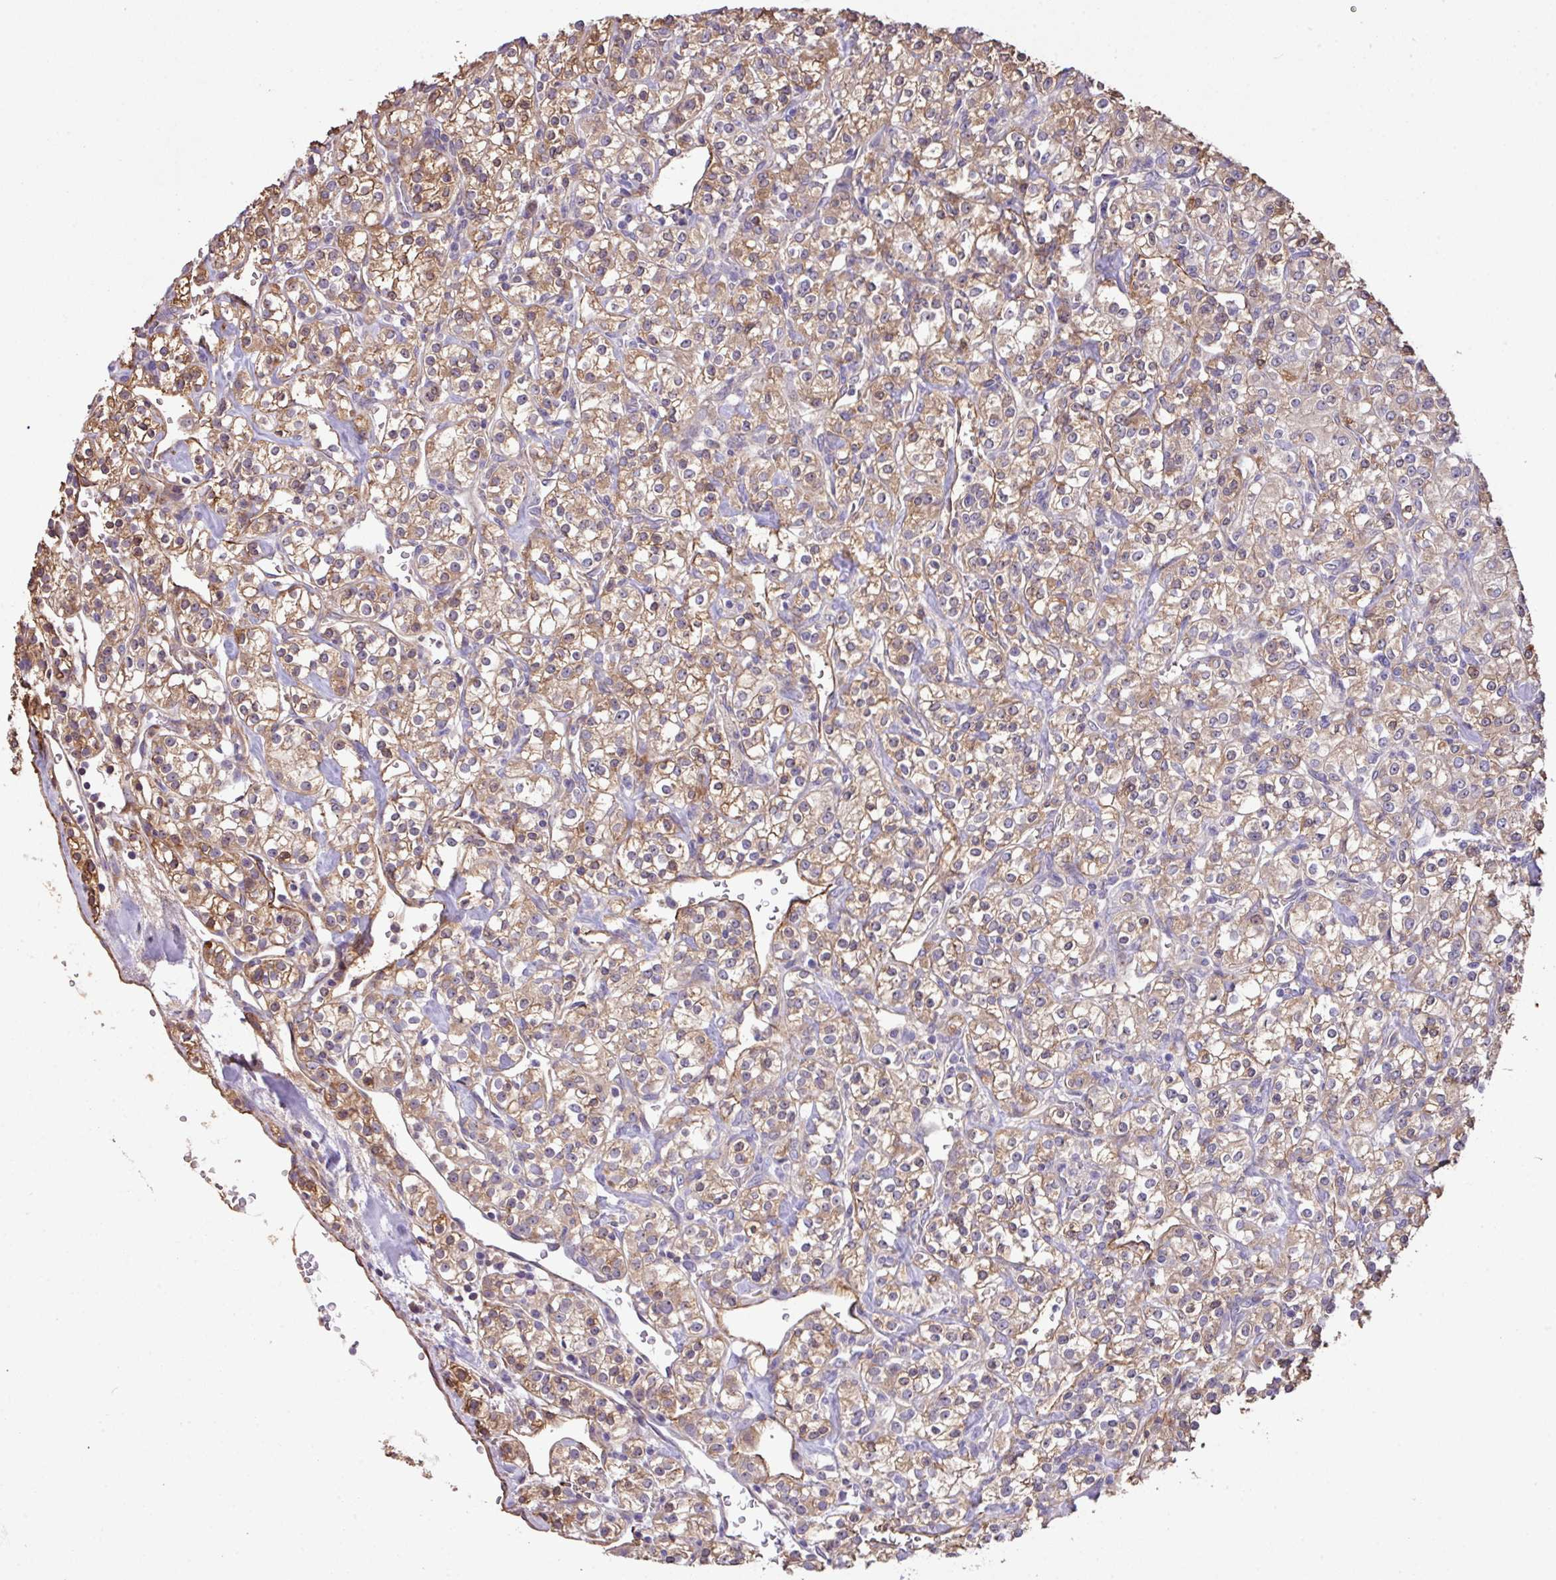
{"staining": {"intensity": "moderate", "quantity": ">75%", "location": "cytoplasmic/membranous"}, "tissue": "renal cancer", "cell_type": "Tumor cells", "image_type": "cancer", "snomed": [{"axis": "morphology", "description": "Adenocarcinoma, NOS"}, {"axis": "topography", "description": "Kidney"}], "caption": "Immunohistochemistry (IHC) staining of renal adenocarcinoma, which demonstrates medium levels of moderate cytoplasmic/membranous positivity in approximately >75% of tumor cells indicating moderate cytoplasmic/membranous protein positivity. The staining was performed using DAB (brown) for protein detection and nuclei were counterstained in hematoxylin (blue).", "gene": "LRRC53", "patient": {"sex": "male", "age": 77}}